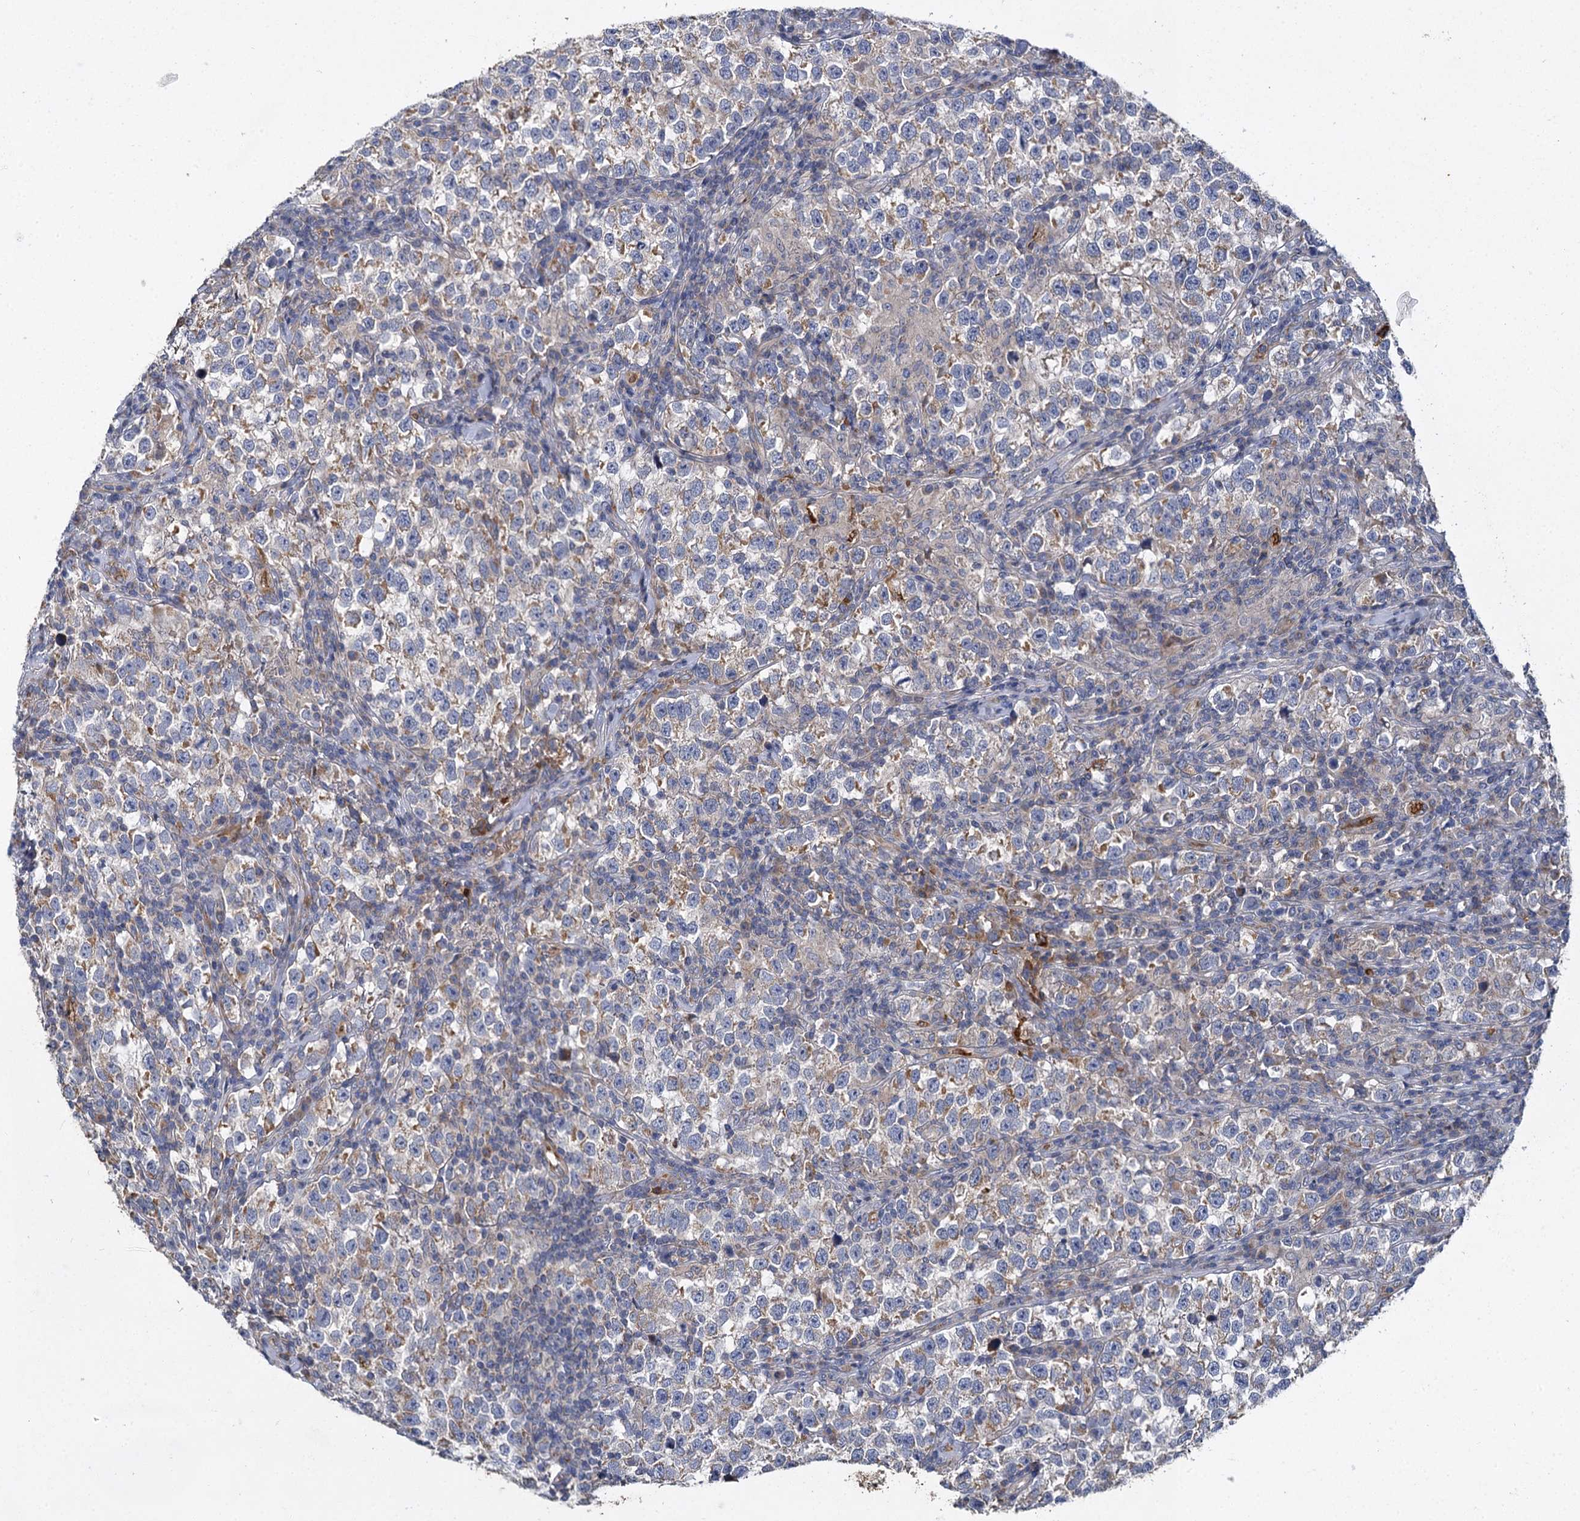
{"staining": {"intensity": "moderate", "quantity": "<25%", "location": "cytoplasmic/membranous"}, "tissue": "testis cancer", "cell_type": "Tumor cells", "image_type": "cancer", "snomed": [{"axis": "morphology", "description": "Normal tissue, NOS"}, {"axis": "morphology", "description": "Seminoma, NOS"}, {"axis": "topography", "description": "Testis"}], "caption": "Moderate cytoplasmic/membranous expression for a protein is identified in approximately <25% of tumor cells of testis cancer using immunohistochemistry.", "gene": "BCS1L", "patient": {"sex": "male", "age": 43}}